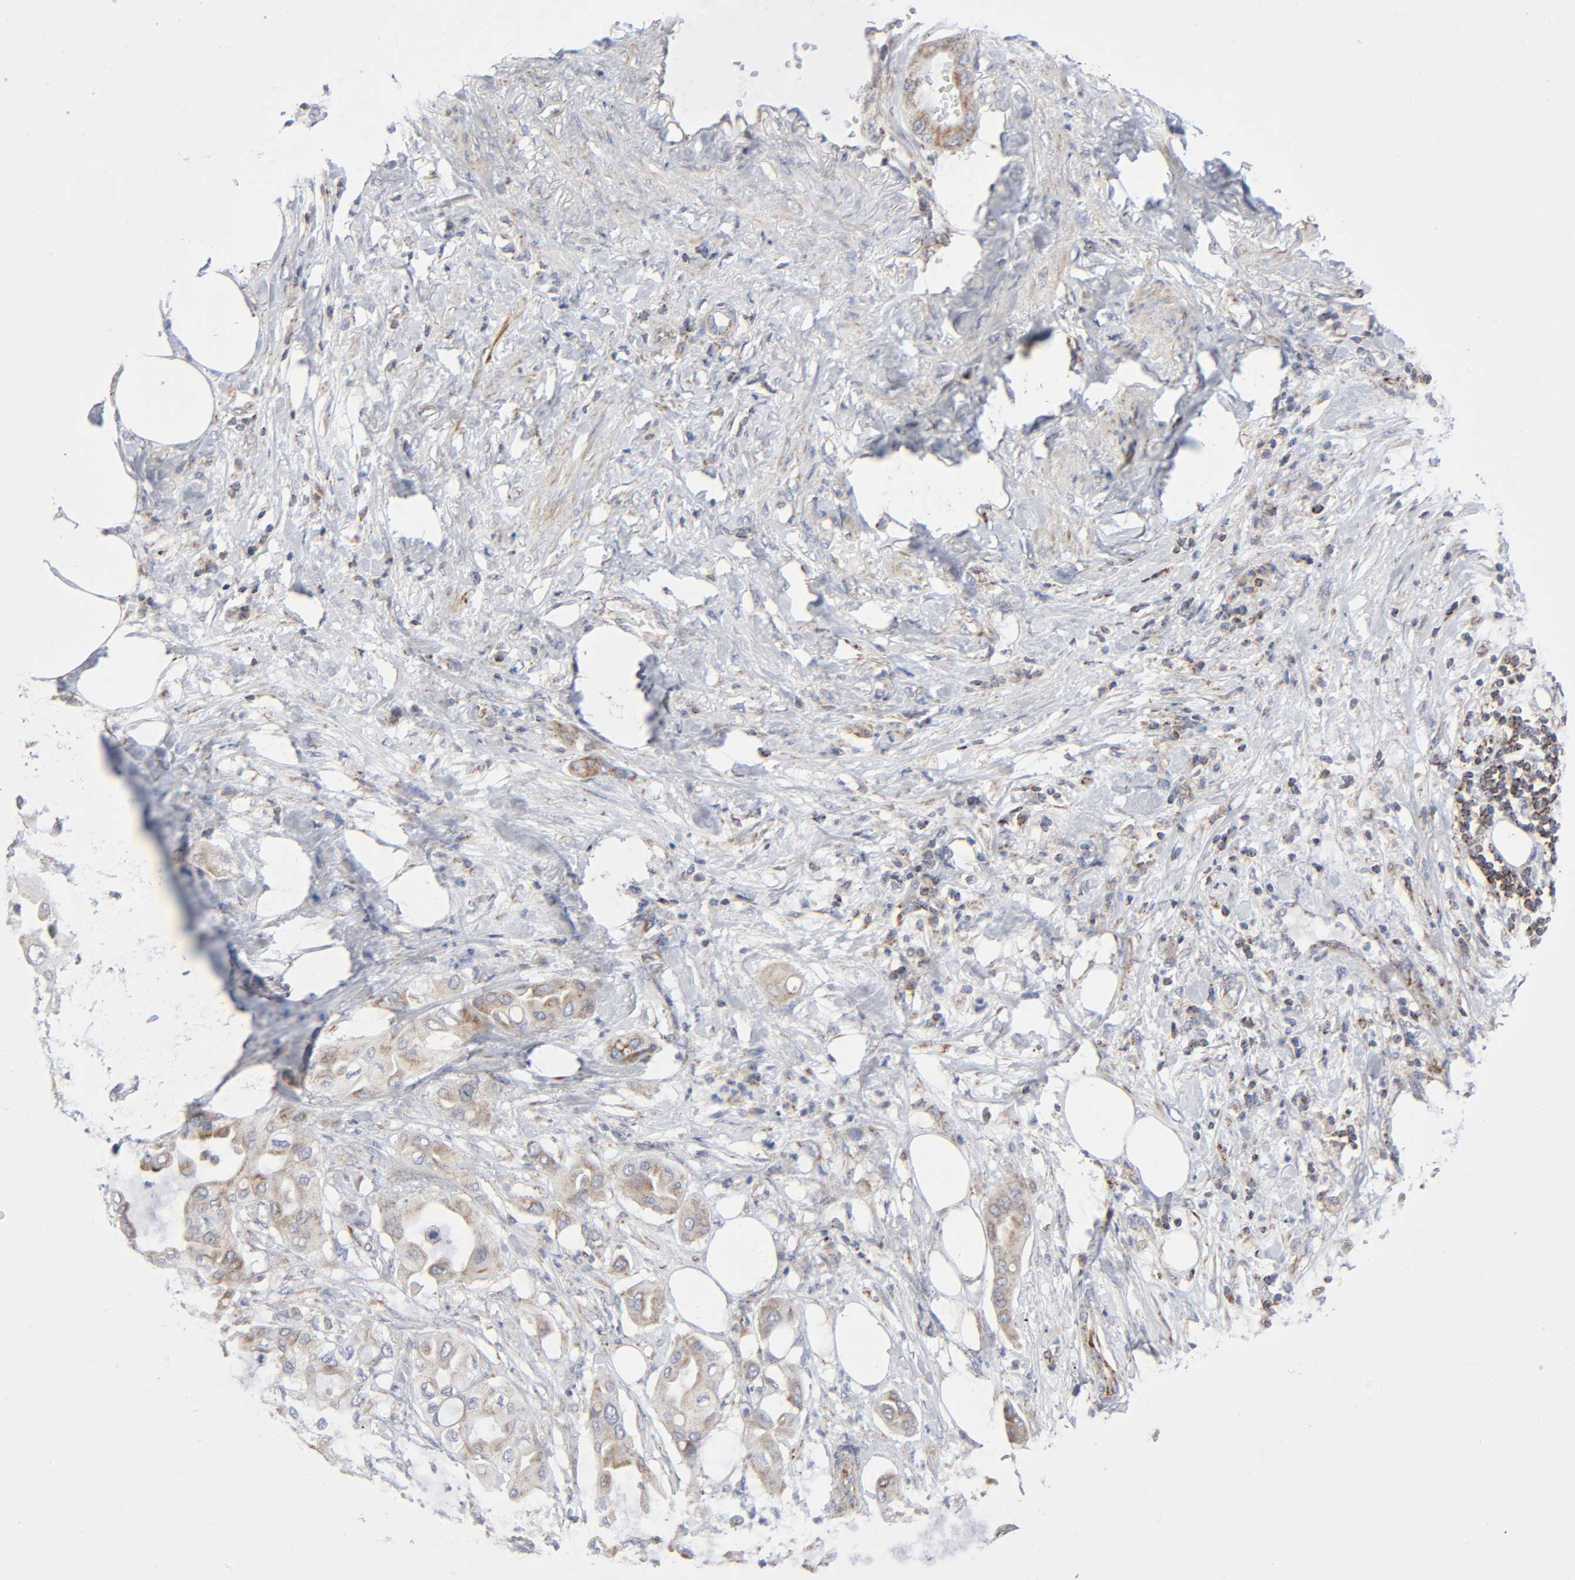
{"staining": {"intensity": "moderate", "quantity": ">75%", "location": "cytoplasmic/membranous"}, "tissue": "pancreatic cancer", "cell_type": "Tumor cells", "image_type": "cancer", "snomed": [{"axis": "morphology", "description": "Adenocarcinoma, NOS"}, {"axis": "morphology", "description": "Adenocarcinoma, metastatic, NOS"}, {"axis": "topography", "description": "Lymph node"}, {"axis": "topography", "description": "Pancreas"}, {"axis": "topography", "description": "Duodenum"}], "caption": "Immunohistochemistry (IHC) (DAB) staining of human pancreatic cancer (metastatic adenocarcinoma) displays moderate cytoplasmic/membranous protein expression in approximately >75% of tumor cells.", "gene": "SYT16", "patient": {"sex": "female", "age": 64}}